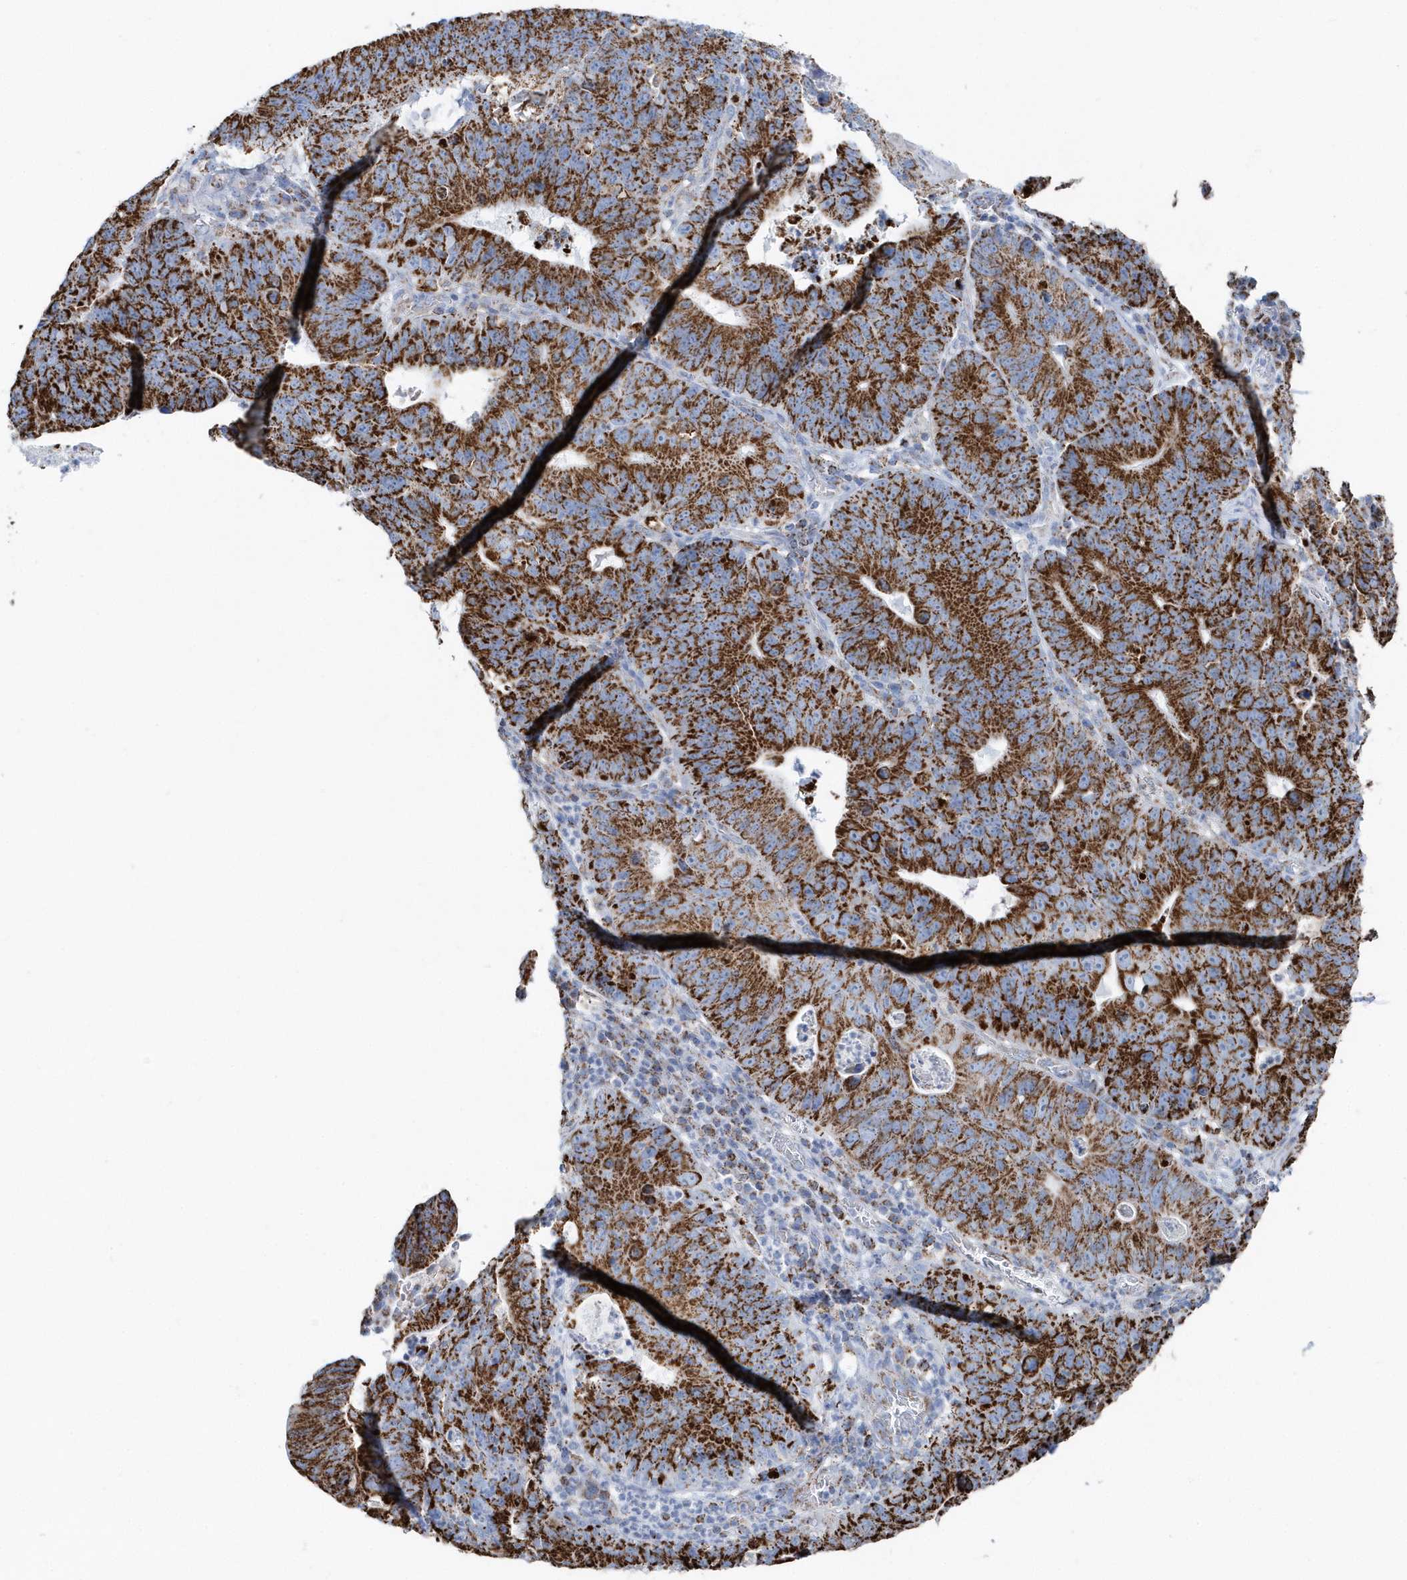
{"staining": {"intensity": "strong", "quantity": ">75%", "location": "cytoplasmic/membranous"}, "tissue": "stomach cancer", "cell_type": "Tumor cells", "image_type": "cancer", "snomed": [{"axis": "morphology", "description": "Adenocarcinoma, NOS"}, {"axis": "topography", "description": "Stomach"}], "caption": "This histopathology image shows stomach cancer (adenocarcinoma) stained with immunohistochemistry to label a protein in brown. The cytoplasmic/membranous of tumor cells show strong positivity for the protein. Nuclei are counter-stained blue.", "gene": "TMCO6", "patient": {"sex": "male", "age": 59}}